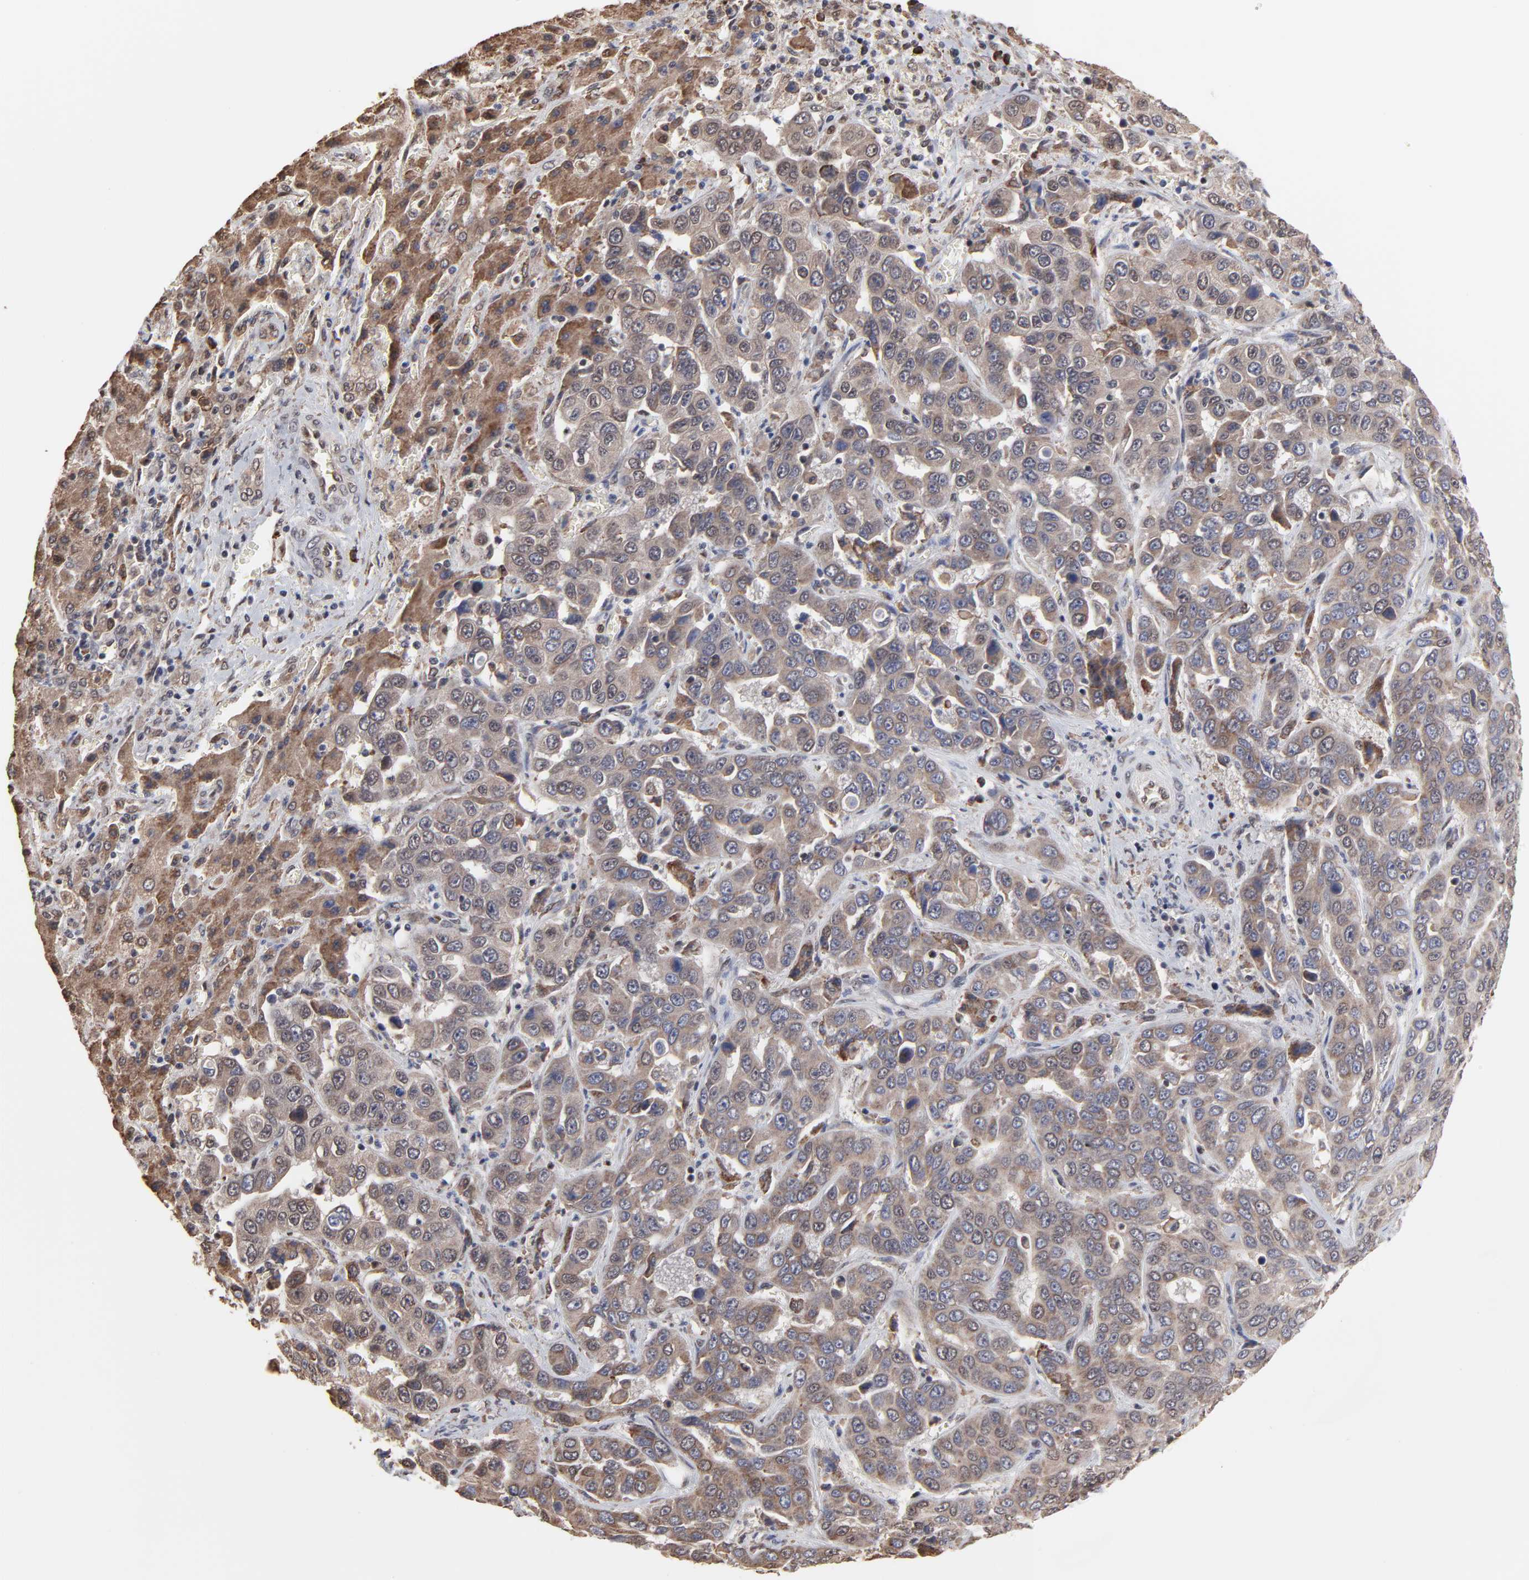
{"staining": {"intensity": "moderate", "quantity": ">75%", "location": "cytoplasmic/membranous"}, "tissue": "liver cancer", "cell_type": "Tumor cells", "image_type": "cancer", "snomed": [{"axis": "morphology", "description": "Cholangiocarcinoma"}, {"axis": "topography", "description": "Liver"}], "caption": "Protein analysis of liver cancer tissue demonstrates moderate cytoplasmic/membranous staining in approximately >75% of tumor cells.", "gene": "CHM", "patient": {"sex": "female", "age": 52}}